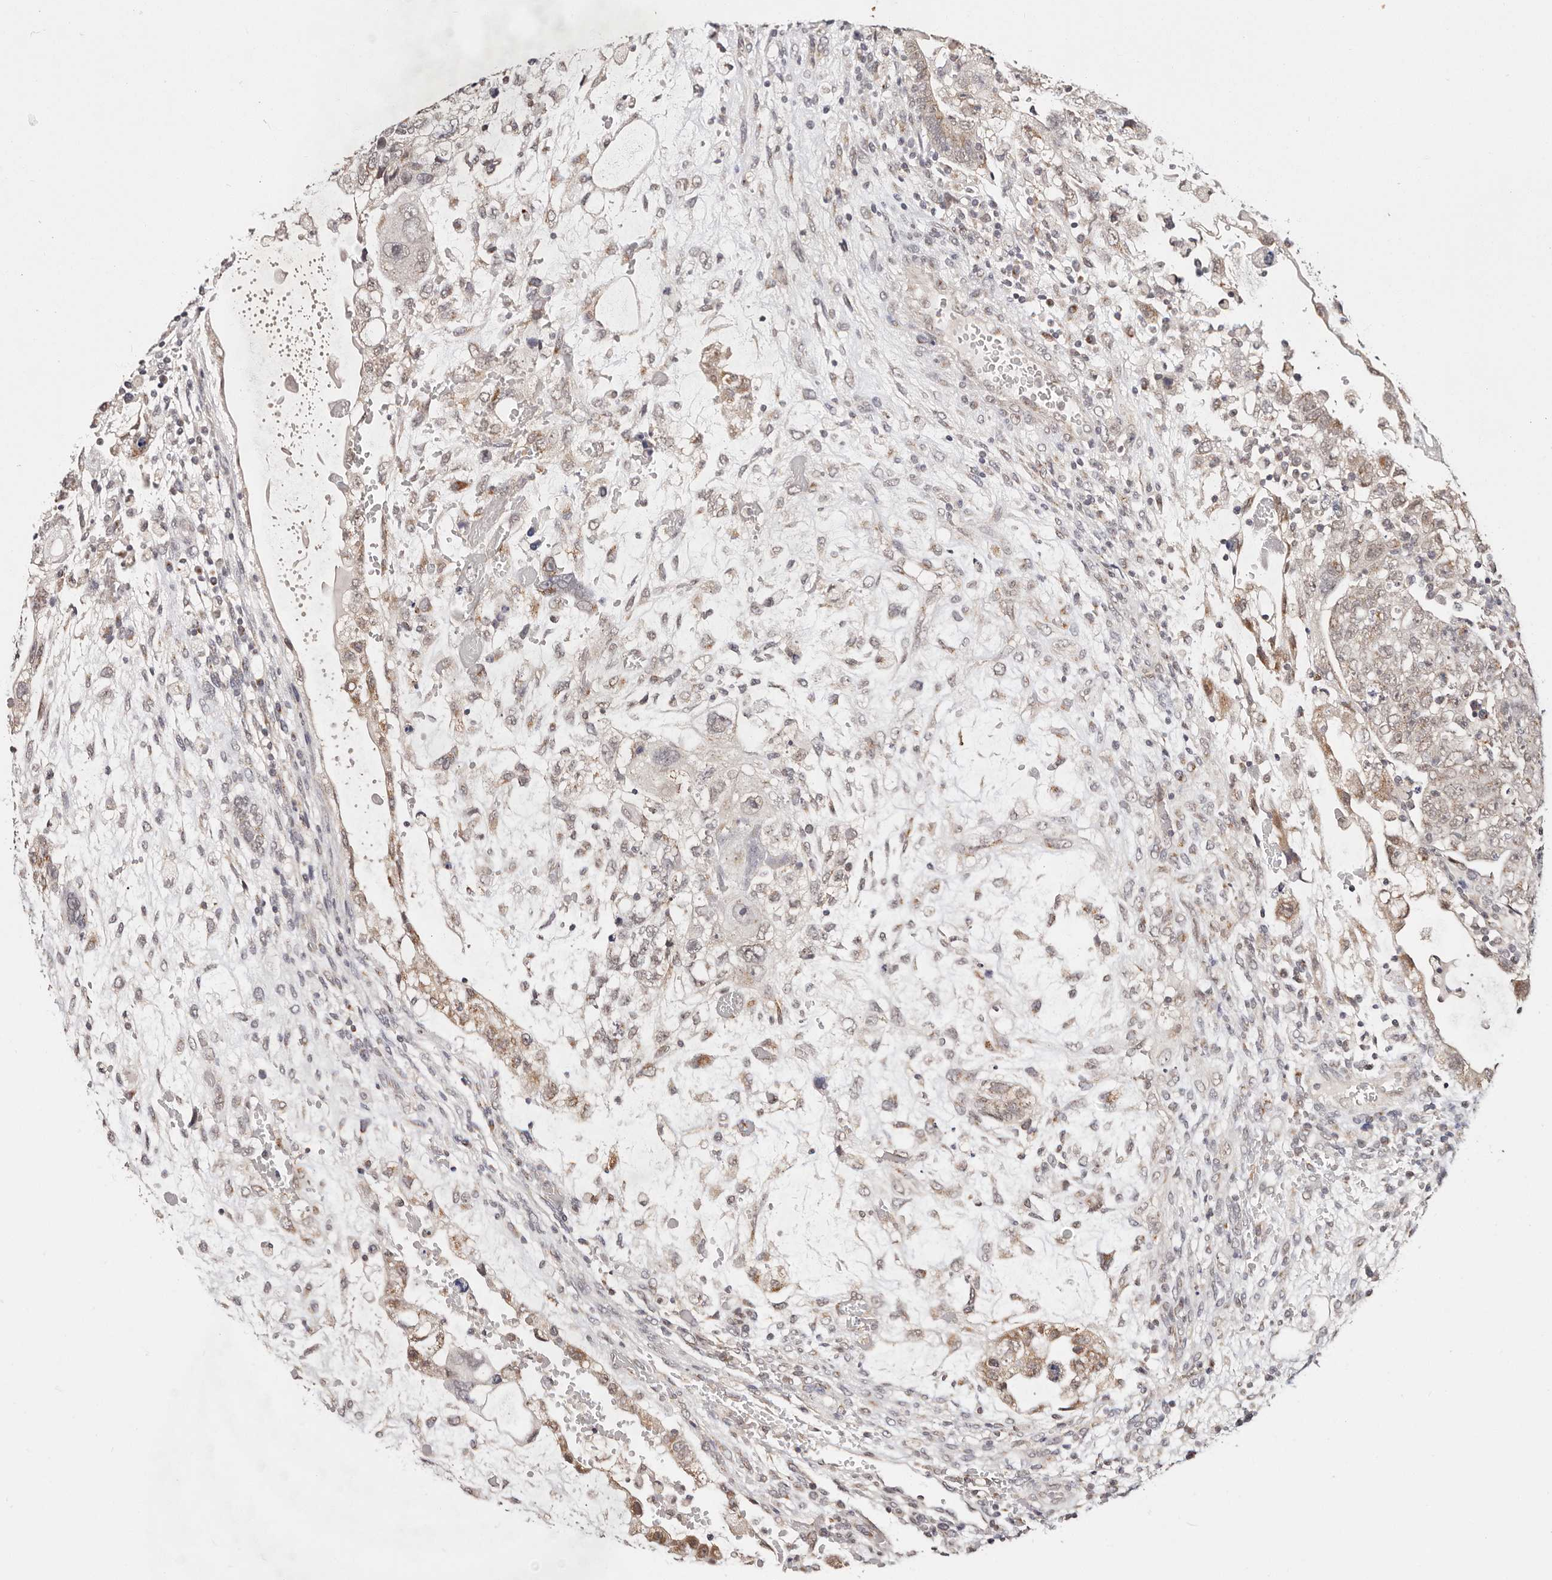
{"staining": {"intensity": "weak", "quantity": "25%-75%", "location": "cytoplasmic/membranous,nuclear"}, "tissue": "testis cancer", "cell_type": "Tumor cells", "image_type": "cancer", "snomed": [{"axis": "morphology", "description": "Carcinoma, Embryonal, NOS"}, {"axis": "topography", "description": "Testis"}], "caption": "A brown stain shows weak cytoplasmic/membranous and nuclear positivity of a protein in human testis embryonal carcinoma tumor cells.", "gene": "VIPAS39", "patient": {"sex": "male", "age": 36}}